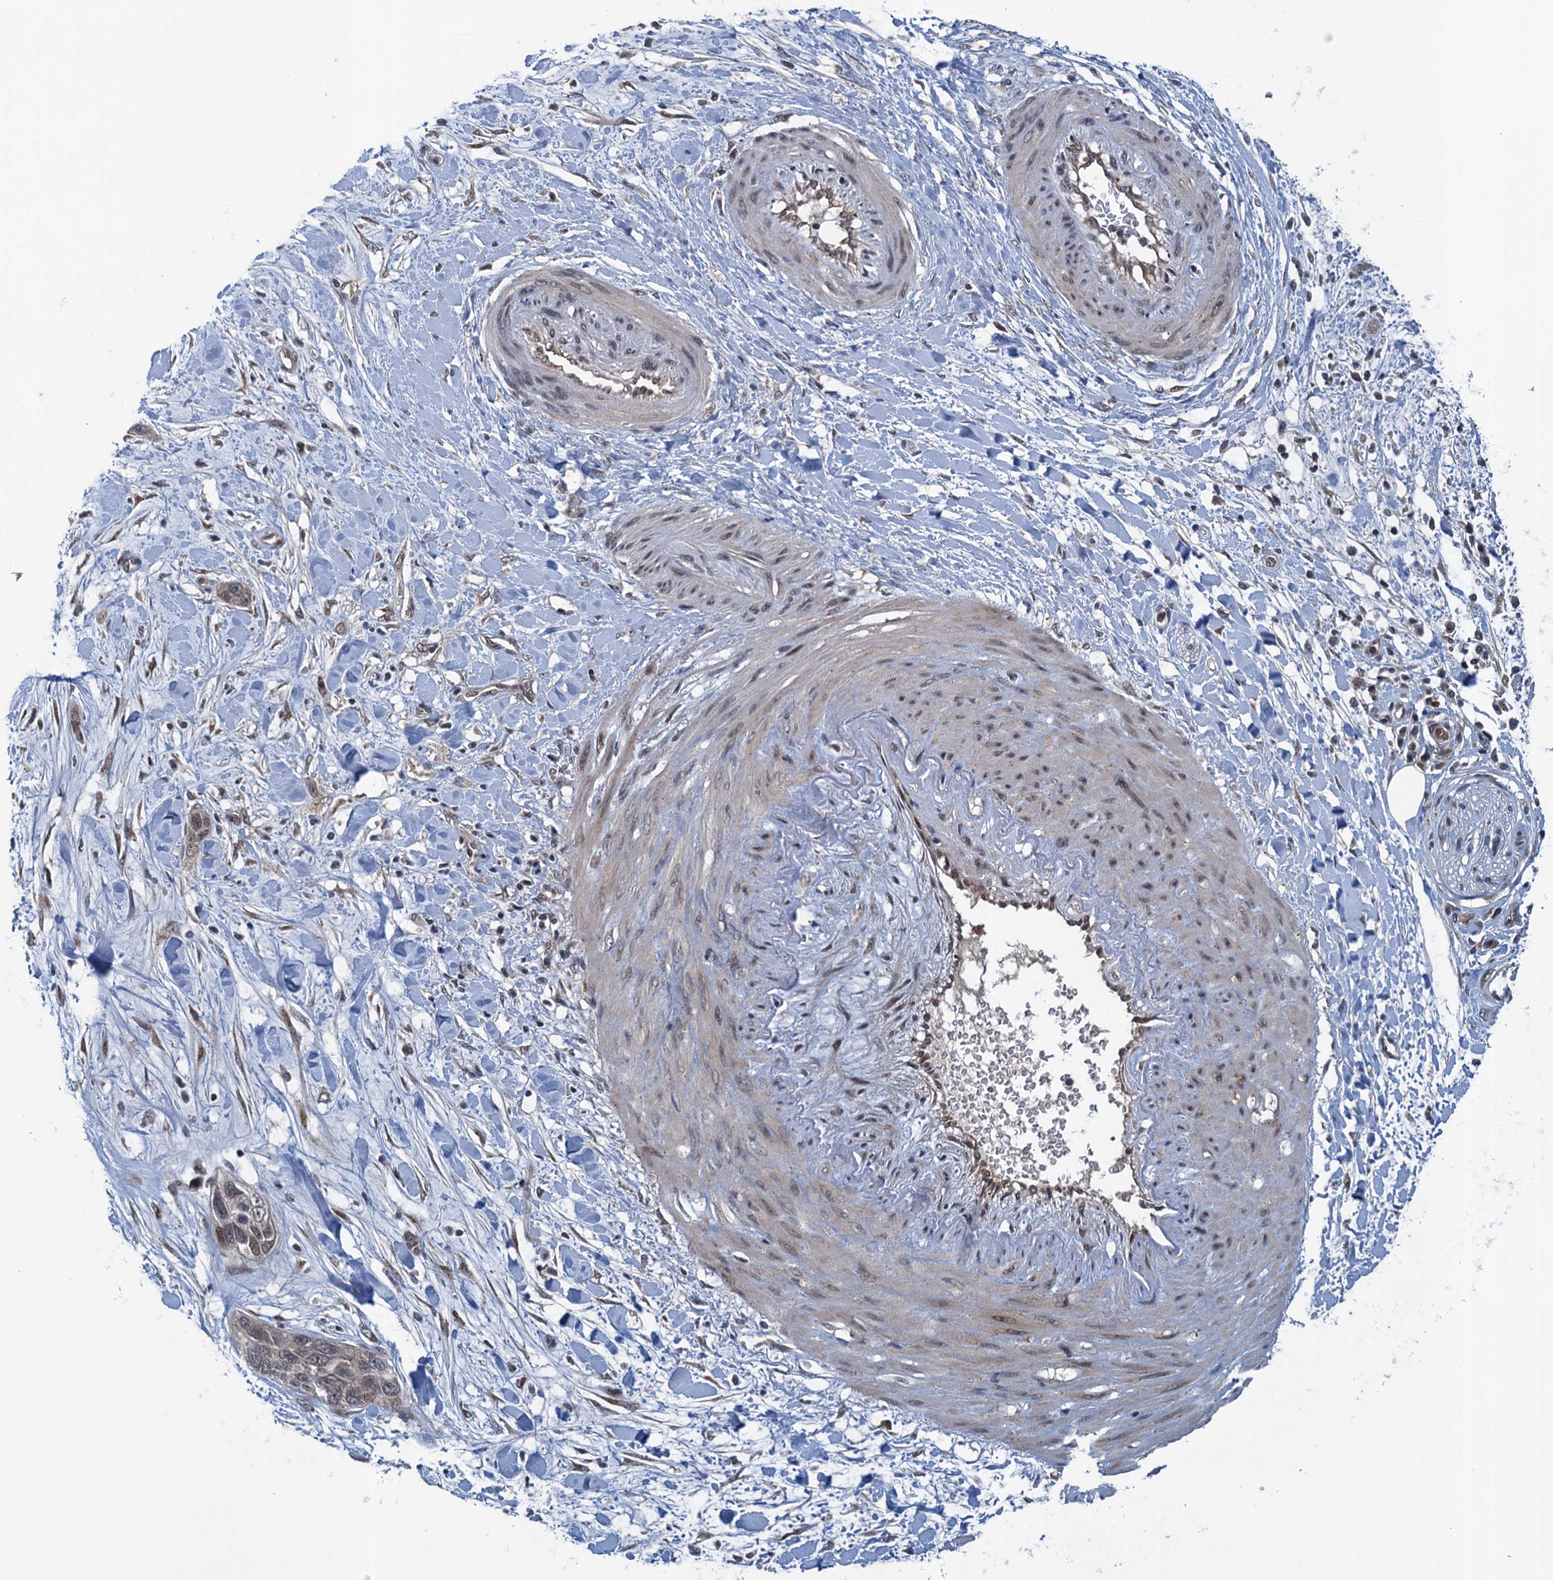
{"staining": {"intensity": "moderate", "quantity": "<25%", "location": "nuclear"}, "tissue": "pancreatic cancer", "cell_type": "Tumor cells", "image_type": "cancer", "snomed": [{"axis": "morphology", "description": "Adenocarcinoma, NOS"}, {"axis": "topography", "description": "Pancreas"}], "caption": "This is an image of immunohistochemistry staining of pancreatic cancer, which shows moderate positivity in the nuclear of tumor cells.", "gene": "RNF165", "patient": {"sex": "female", "age": 60}}